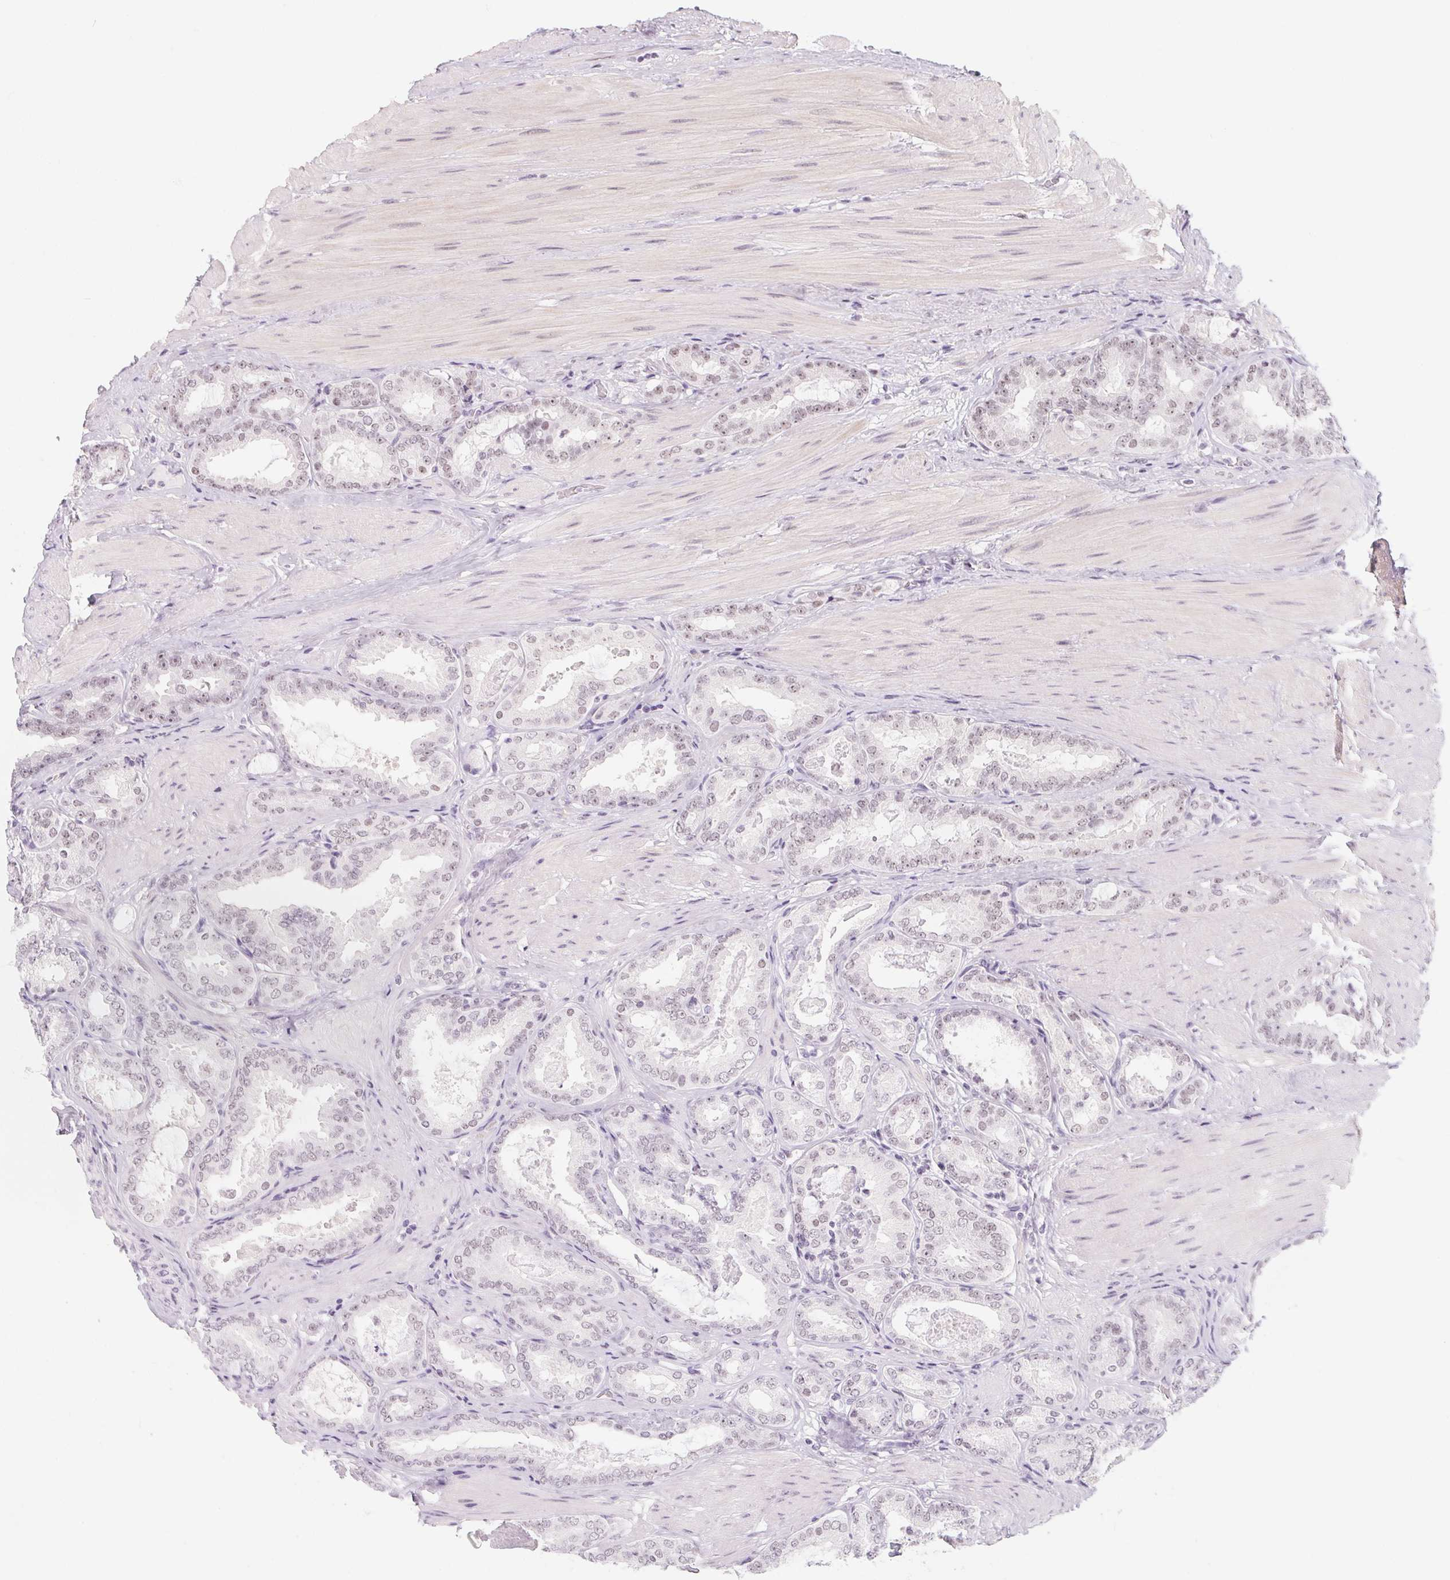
{"staining": {"intensity": "weak", "quantity": "<25%", "location": "nuclear"}, "tissue": "prostate cancer", "cell_type": "Tumor cells", "image_type": "cancer", "snomed": [{"axis": "morphology", "description": "Adenocarcinoma, High grade"}, {"axis": "topography", "description": "Prostate"}], "caption": "Tumor cells show no significant positivity in prostate cancer.", "gene": "ZIC4", "patient": {"sex": "male", "age": 63}}